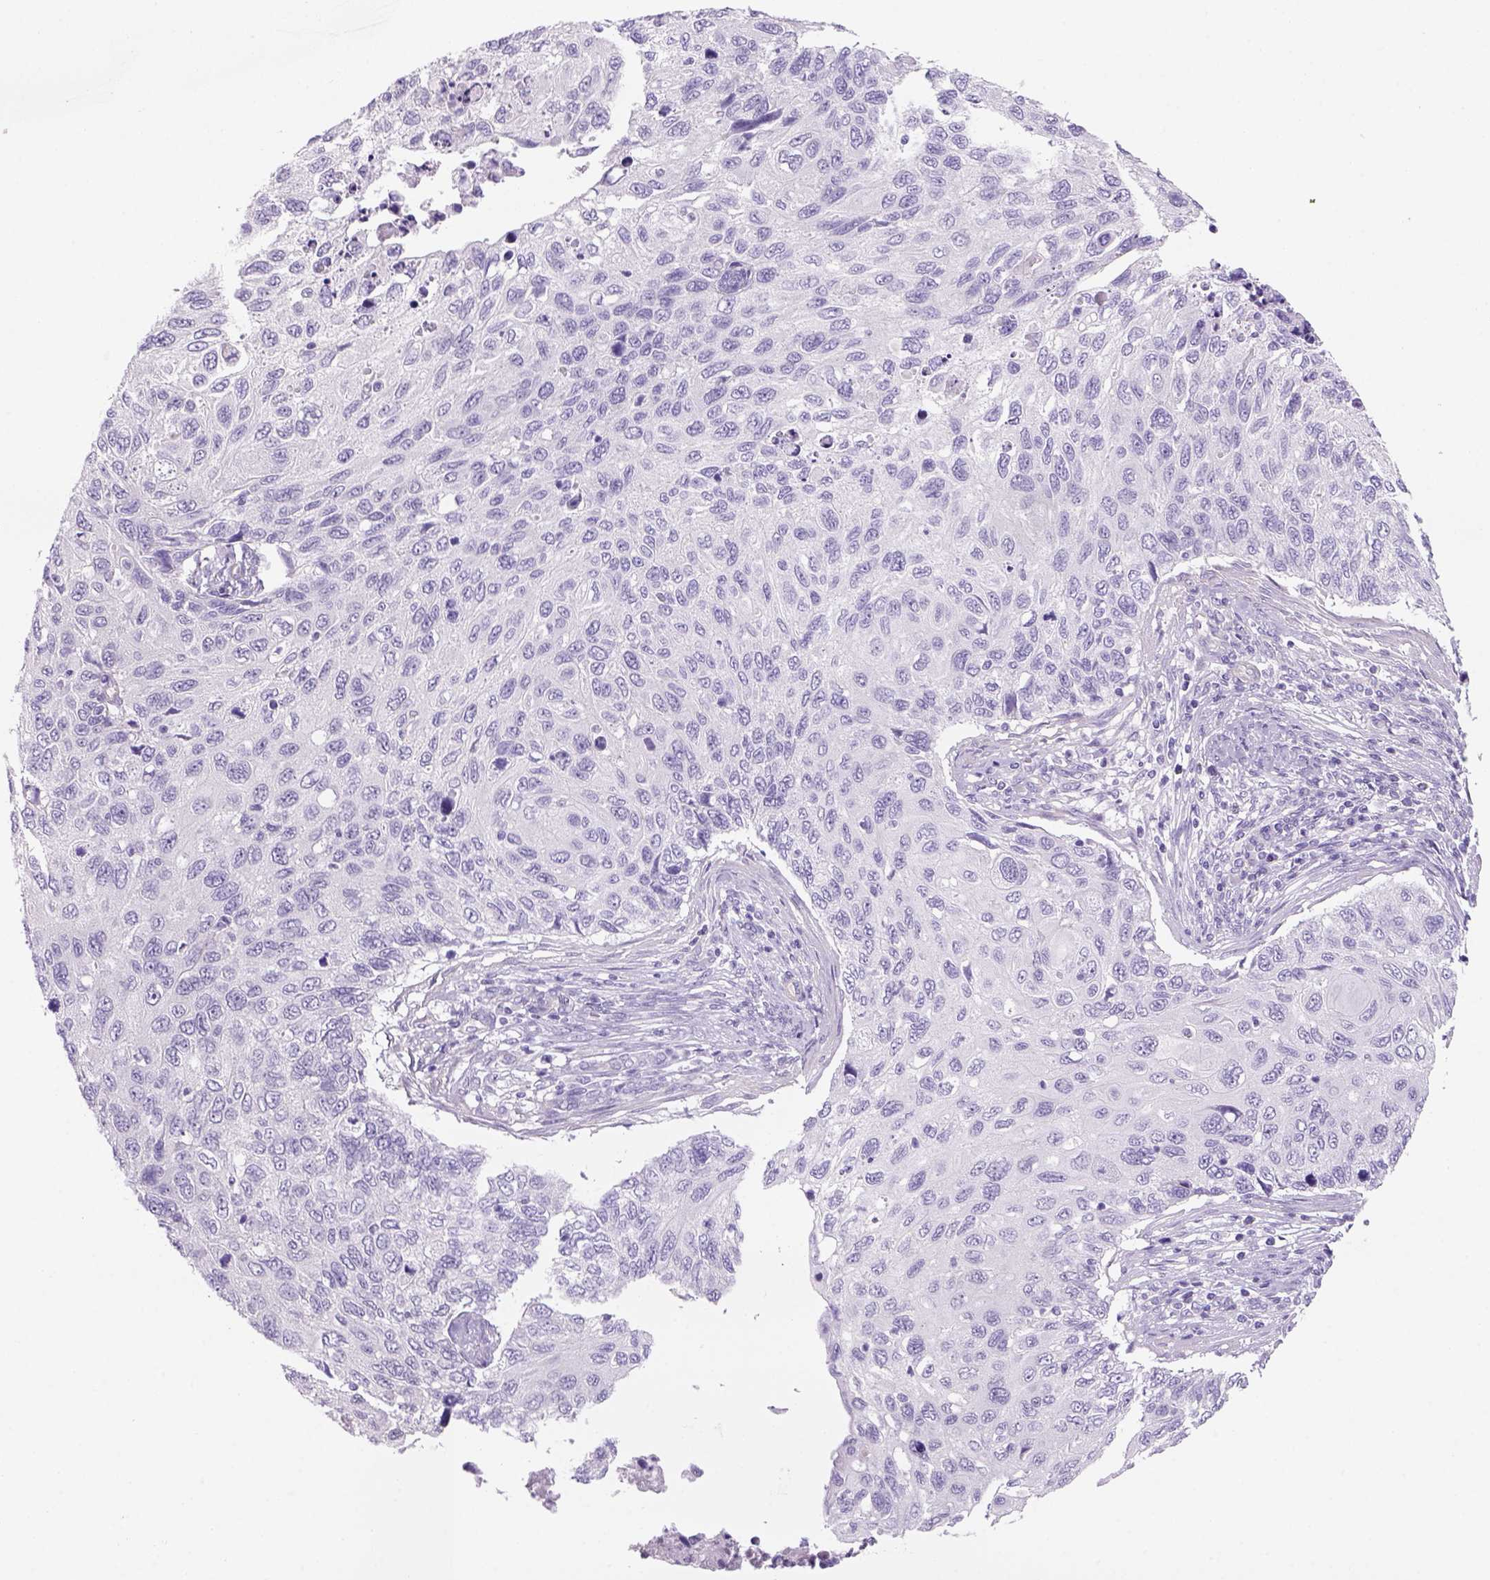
{"staining": {"intensity": "negative", "quantity": "none", "location": "none"}, "tissue": "cervical cancer", "cell_type": "Tumor cells", "image_type": "cancer", "snomed": [{"axis": "morphology", "description": "Squamous cell carcinoma, NOS"}, {"axis": "topography", "description": "Cervix"}], "caption": "Immunohistochemistry histopathology image of neoplastic tissue: cervical cancer stained with DAB (3,3'-diaminobenzidine) reveals no significant protein expression in tumor cells.", "gene": "TENM4", "patient": {"sex": "female", "age": 70}}